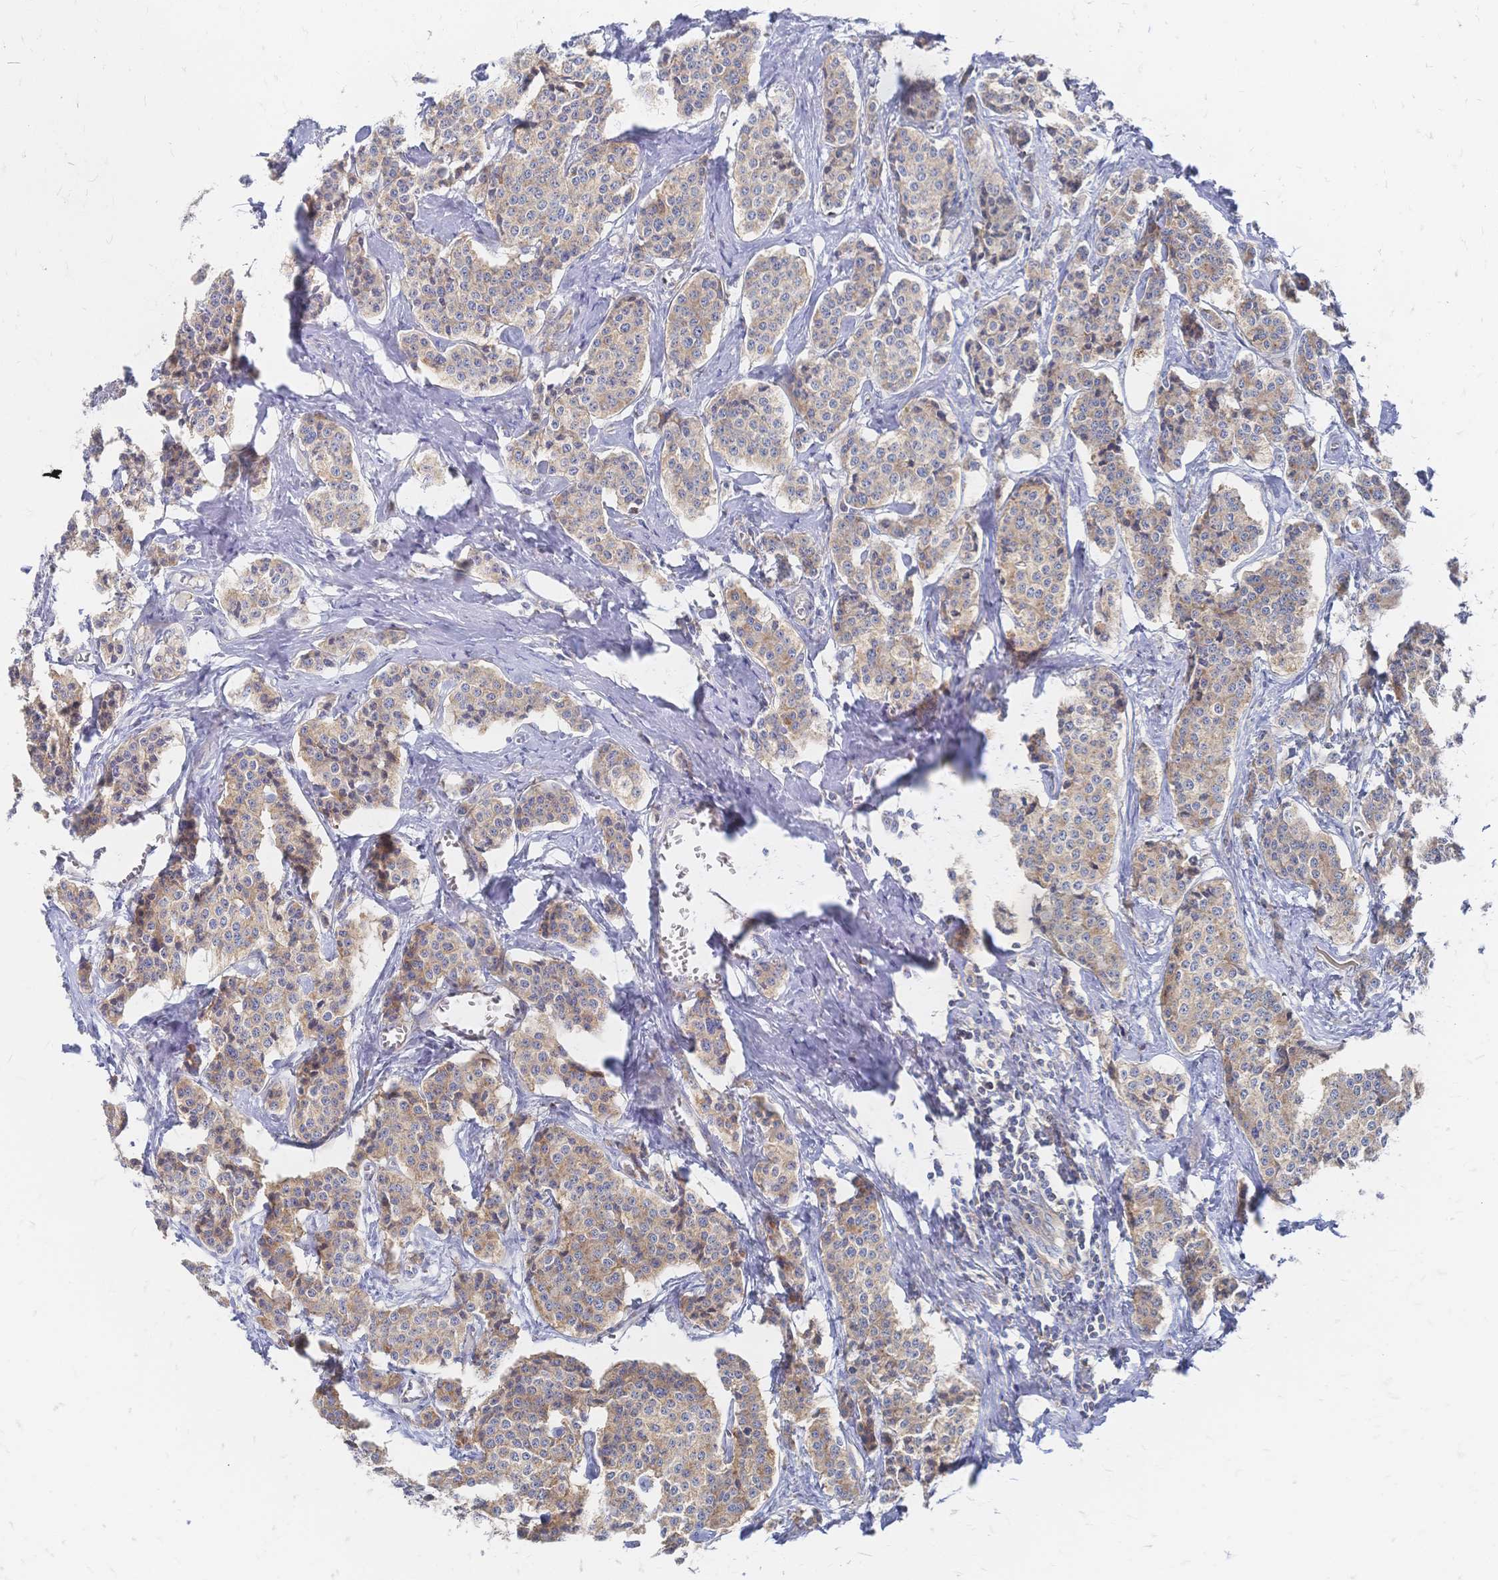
{"staining": {"intensity": "weak", "quantity": ">75%", "location": "cytoplasmic/membranous"}, "tissue": "carcinoid", "cell_type": "Tumor cells", "image_type": "cancer", "snomed": [{"axis": "morphology", "description": "Carcinoid, malignant, NOS"}, {"axis": "topography", "description": "Small intestine"}], "caption": "This micrograph exhibits immunohistochemistry staining of human malignant carcinoid, with low weak cytoplasmic/membranous expression in approximately >75% of tumor cells.", "gene": "SORBS1", "patient": {"sex": "female", "age": 64}}